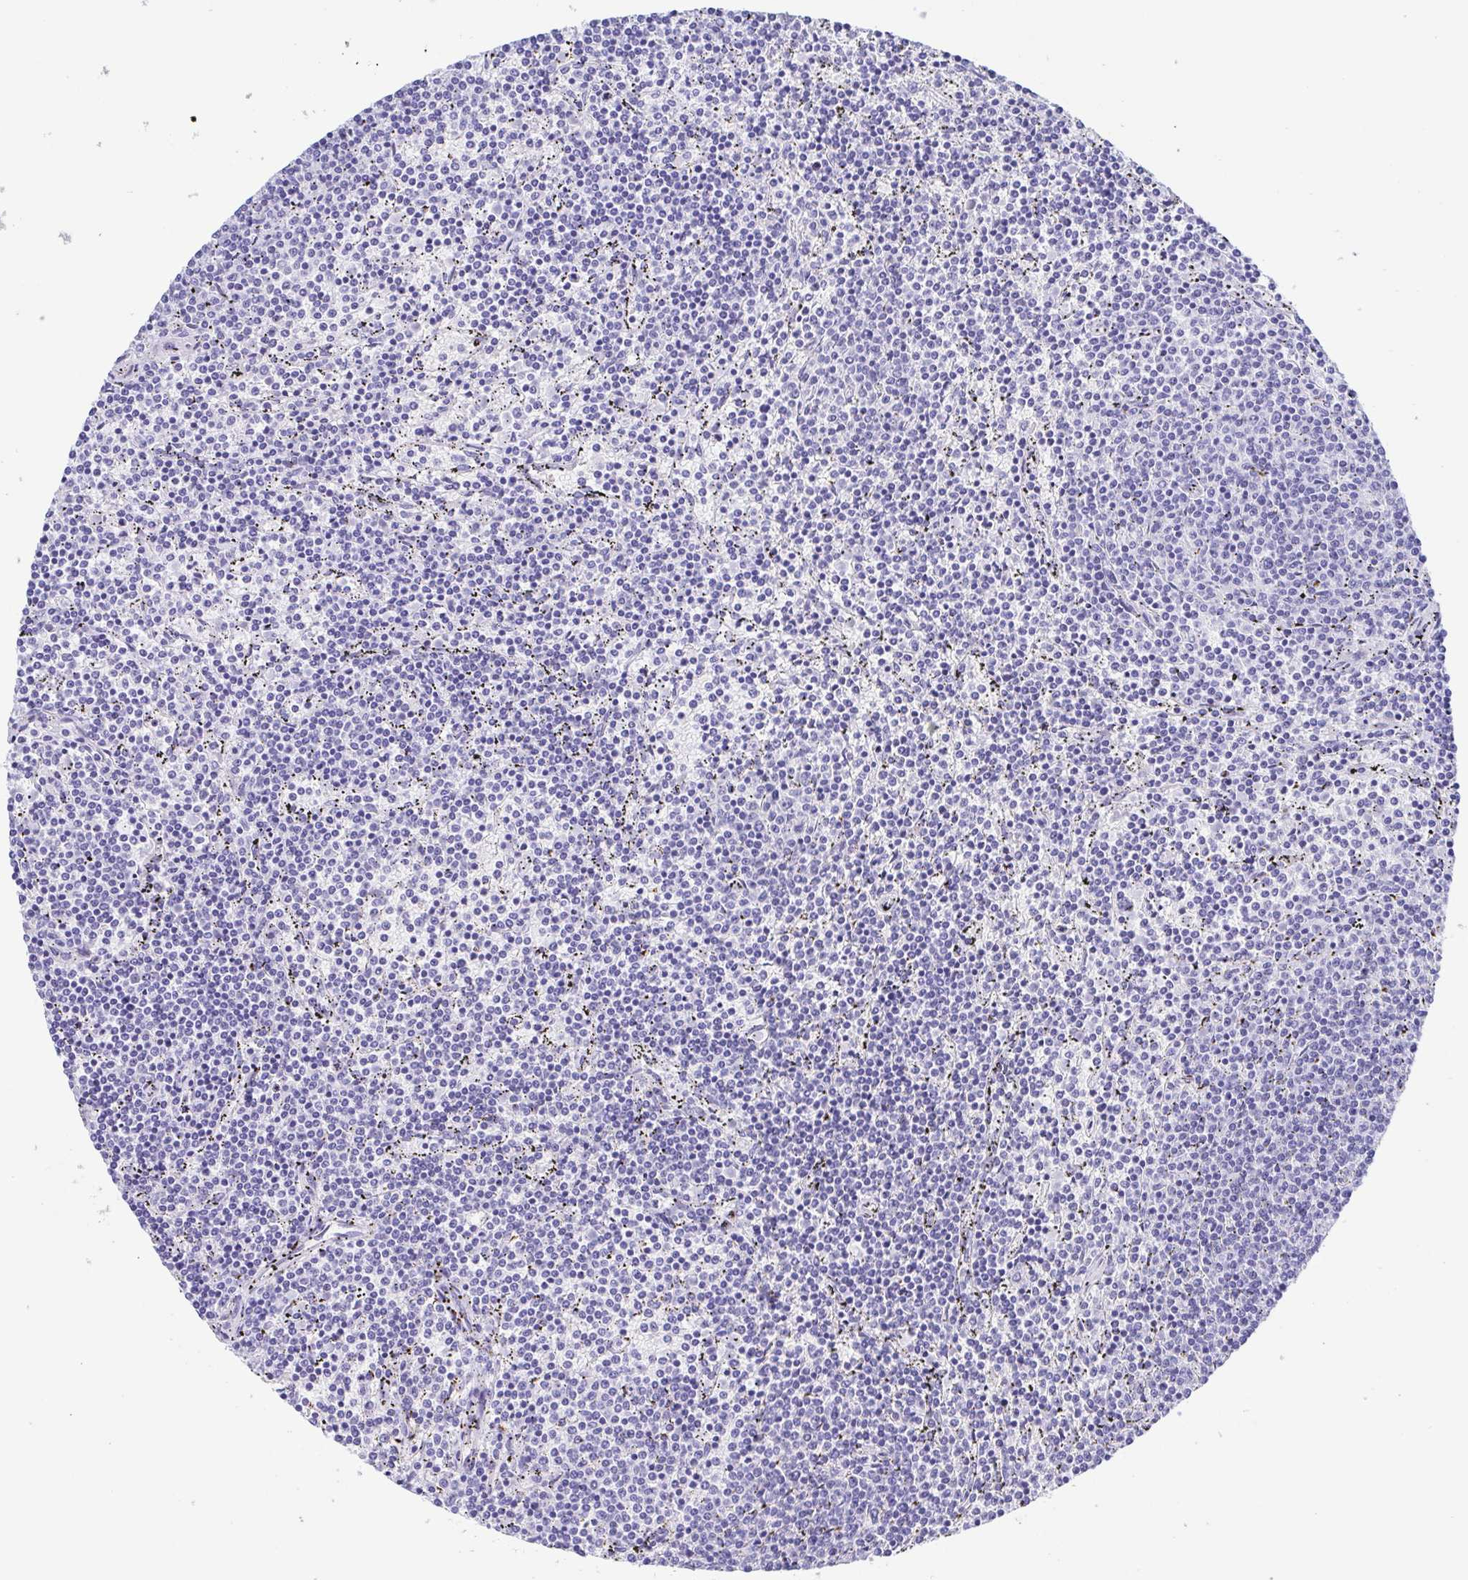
{"staining": {"intensity": "negative", "quantity": "none", "location": "none"}, "tissue": "lymphoma", "cell_type": "Tumor cells", "image_type": "cancer", "snomed": [{"axis": "morphology", "description": "Malignant lymphoma, non-Hodgkin's type, Low grade"}, {"axis": "topography", "description": "Spleen"}], "caption": "Immunohistochemical staining of low-grade malignant lymphoma, non-Hodgkin's type reveals no significant staining in tumor cells.", "gene": "MUCL3", "patient": {"sex": "female", "age": 50}}